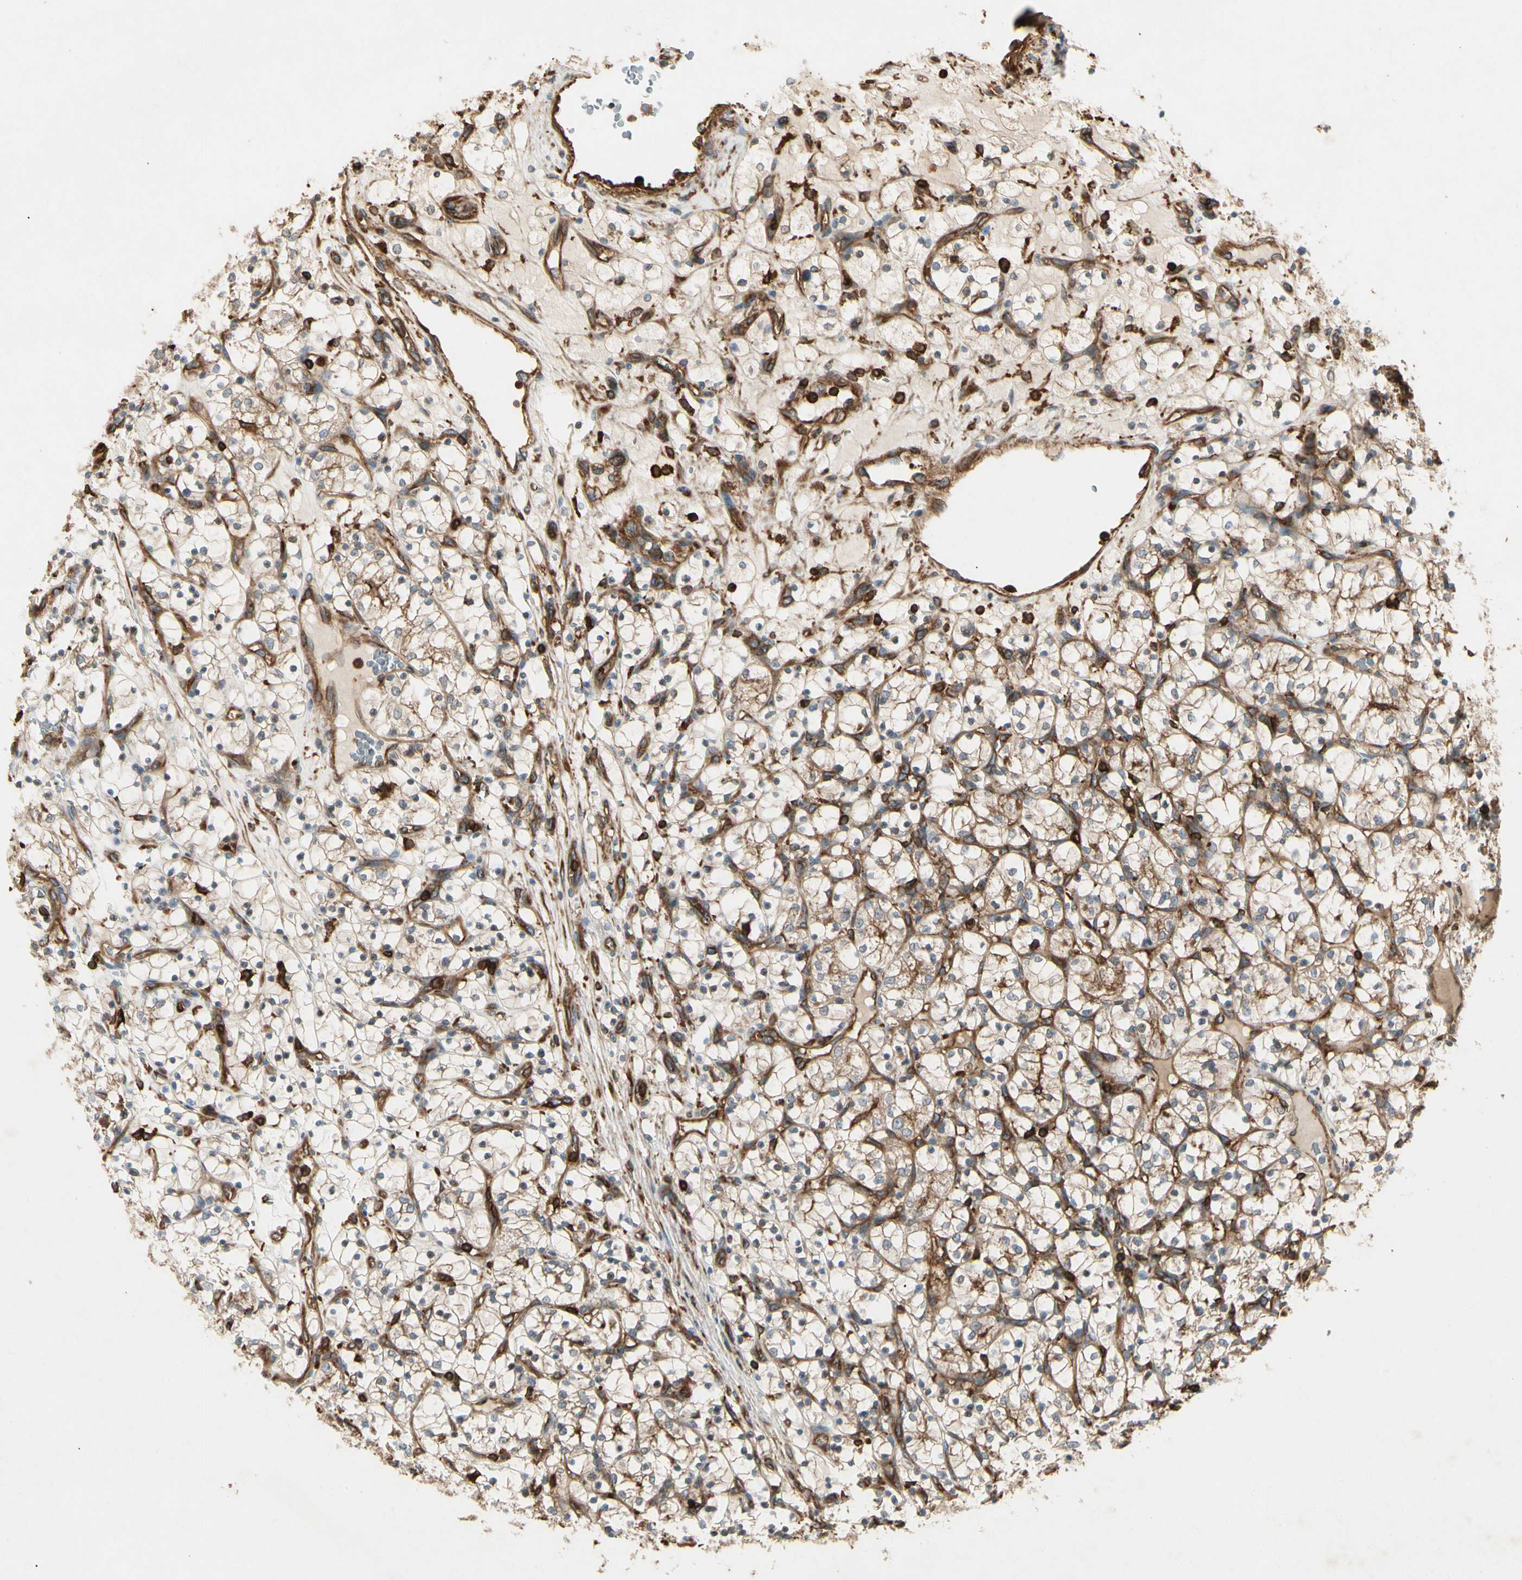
{"staining": {"intensity": "moderate", "quantity": ">75%", "location": "cytoplasmic/membranous"}, "tissue": "renal cancer", "cell_type": "Tumor cells", "image_type": "cancer", "snomed": [{"axis": "morphology", "description": "Adenocarcinoma, NOS"}, {"axis": "topography", "description": "Kidney"}], "caption": "IHC staining of adenocarcinoma (renal), which demonstrates medium levels of moderate cytoplasmic/membranous staining in approximately >75% of tumor cells indicating moderate cytoplasmic/membranous protein expression. The staining was performed using DAB (brown) for protein detection and nuclei were counterstained in hematoxylin (blue).", "gene": "ARPC2", "patient": {"sex": "female", "age": 69}}